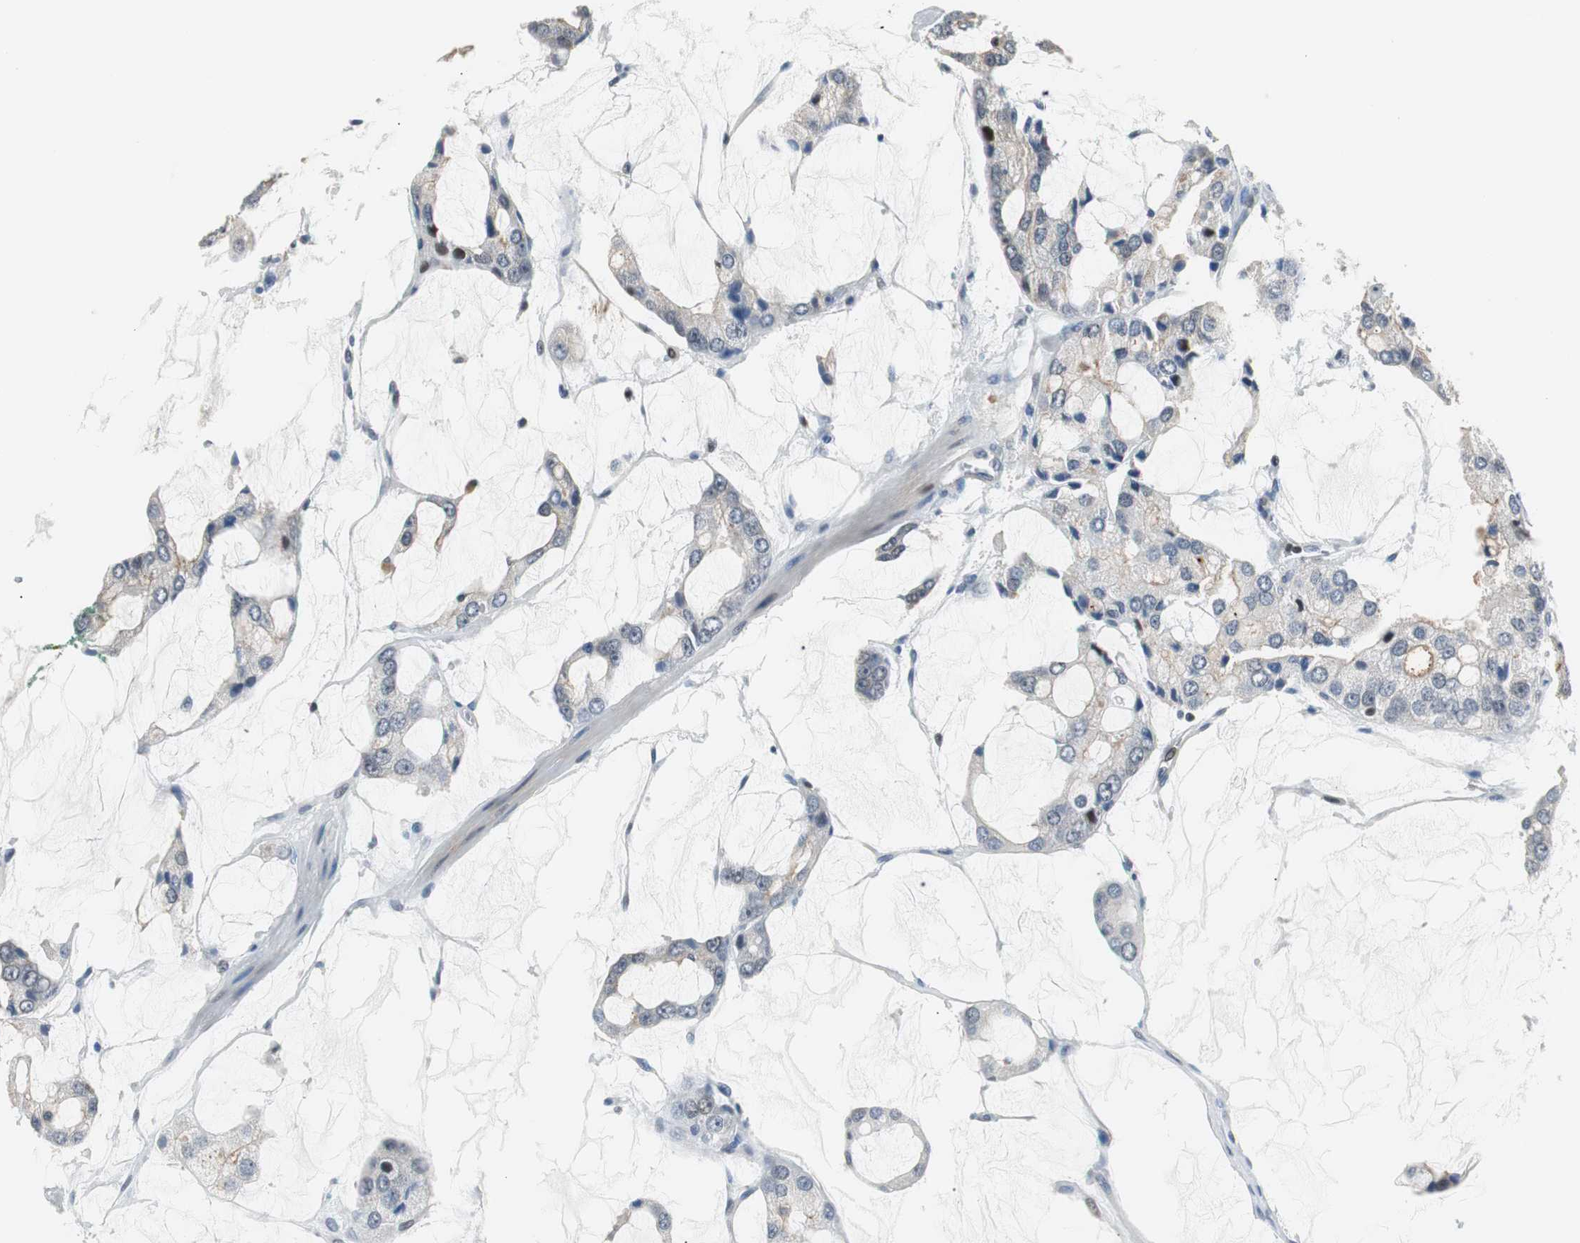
{"staining": {"intensity": "weak", "quantity": "<25%", "location": "cytoplasmic/membranous"}, "tissue": "prostate cancer", "cell_type": "Tumor cells", "image_type": "cancer", "snomed": [{"axis": "morphology", "description": "Adenocarcinoma, High grade"}, {"axis": "topography", "description": "Prostate"}], "caption": "Prostate high-grade adenocarcinoma stained for a protein using immunohistochemistry (IHC) exhibits no positivity tumor cells.", "gene": "RAD1", "patient": {"sex": "male", "age": 67}}